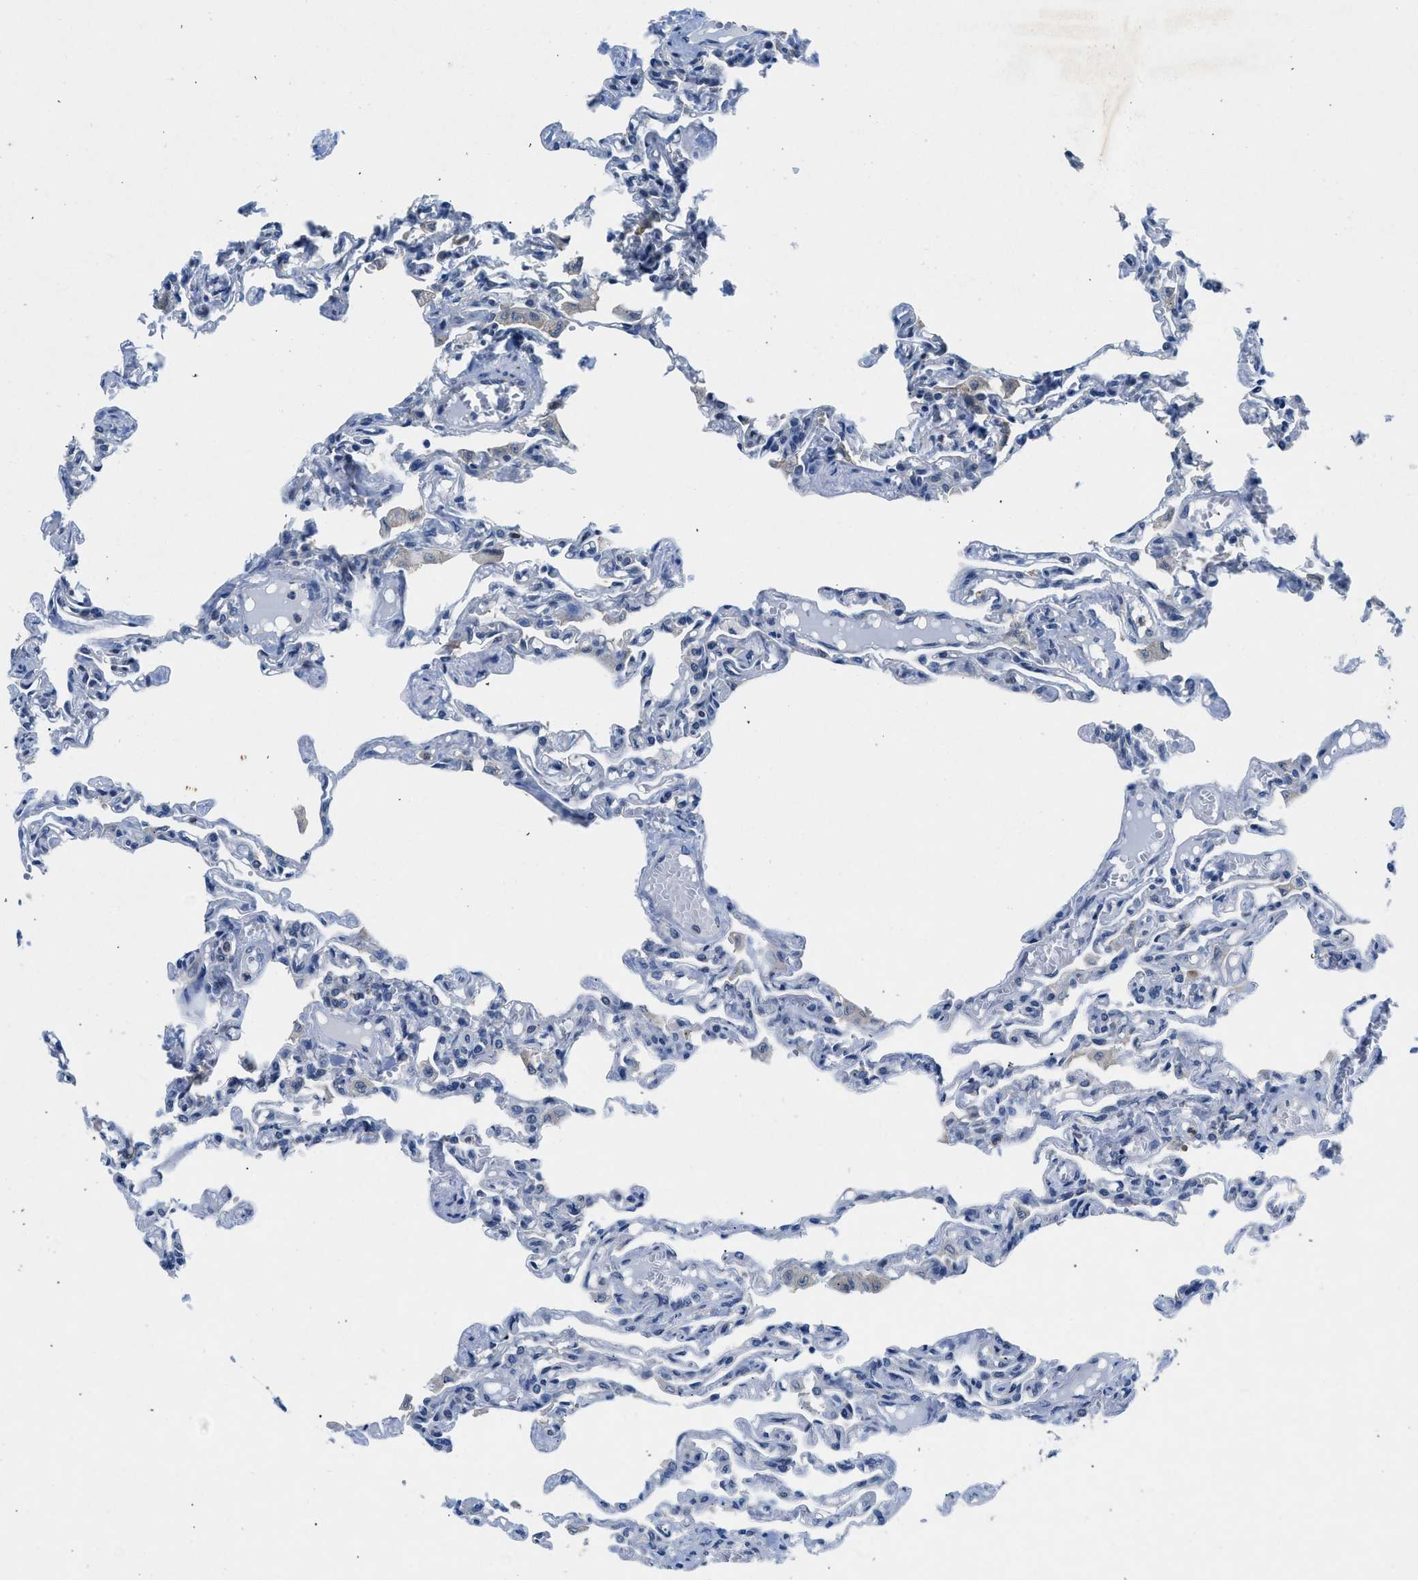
{"staining": {"intensity": "negative", "quantity": "none", "location": "none"}, "tissue": "lung", "cell_type": "Alveolar cells", "image_type": "normal", "snomed": [{"axis": "morphology", "description": "Normal tissue, NOS"}, {"axis": "topography", "description": "Lung"}], "caption": "High power microscopy image of an immunohistochemistry histopathology image of unremarkable lung, revealing no significant expression in alveolar cells. (DAB immunohistochemistry (IHC) visualized using brightfield microscopy, high magnification).", "gene": "COPS2", "patient": {"sex": "male", "age": 21}}